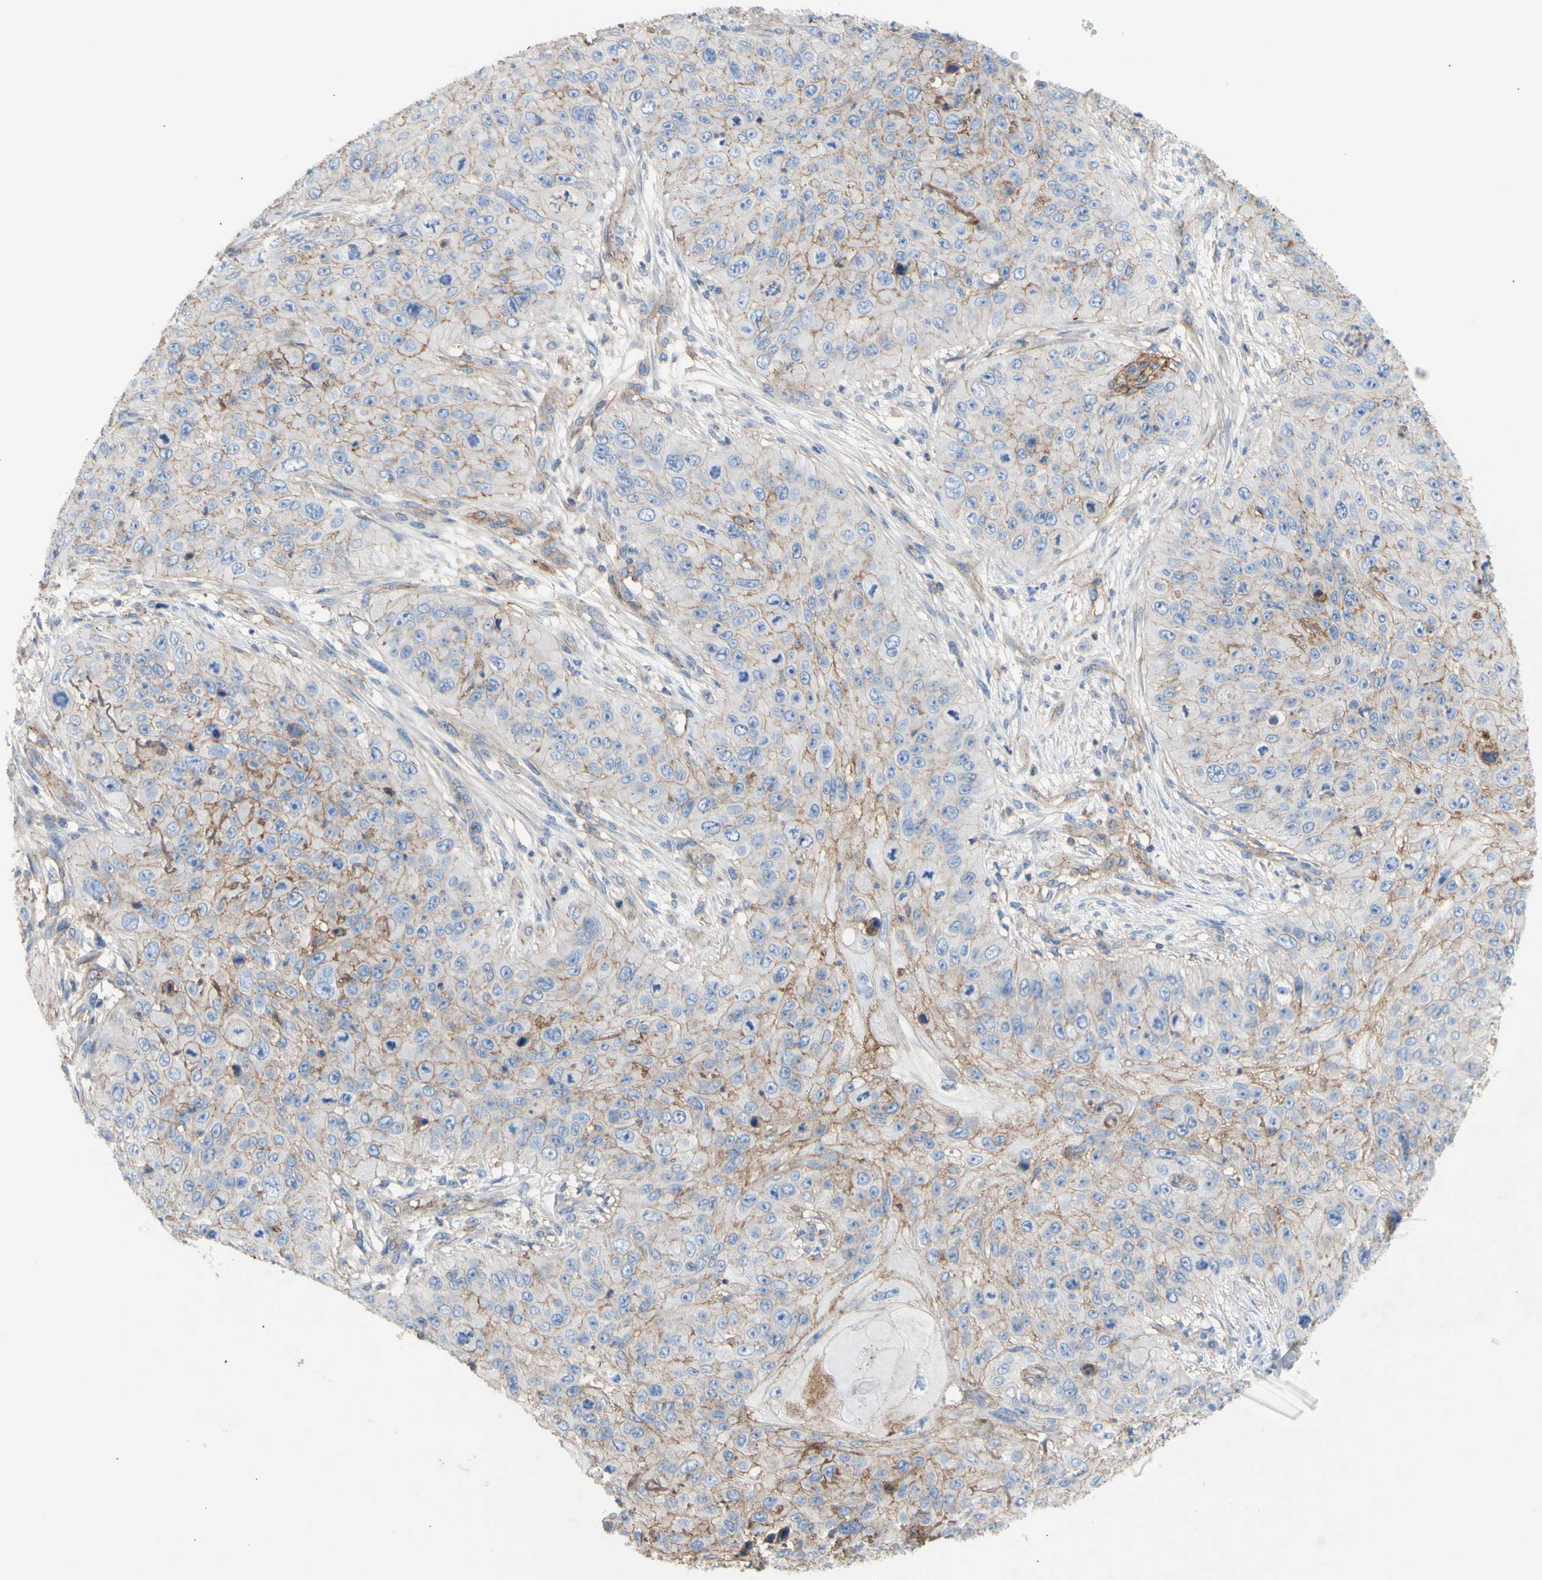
{"staining": {"intensity": "strong", "quantity": ">75%", "location": "cytoplasmic/membranous"}, "tissue": "skin cancer", "cell_type": "Tumor cells", "image_type": "cancer", "snomed": [{"axis": "morphology", "description": "Squamous cell carcinoma, NOS"}, {"axis": "topography", "description": "Skin"}], "caption": "Skin cancer (squamous cell carcinoma) stained with DAB (3,3'-diaminobenzidine) IHC demonstrates high levels of strong cytoplasmic/membranous positivity in approximately >75% of tumor cells.", "gene": "ATP2A3", "patient": {"sex": "female", "age": 80}}